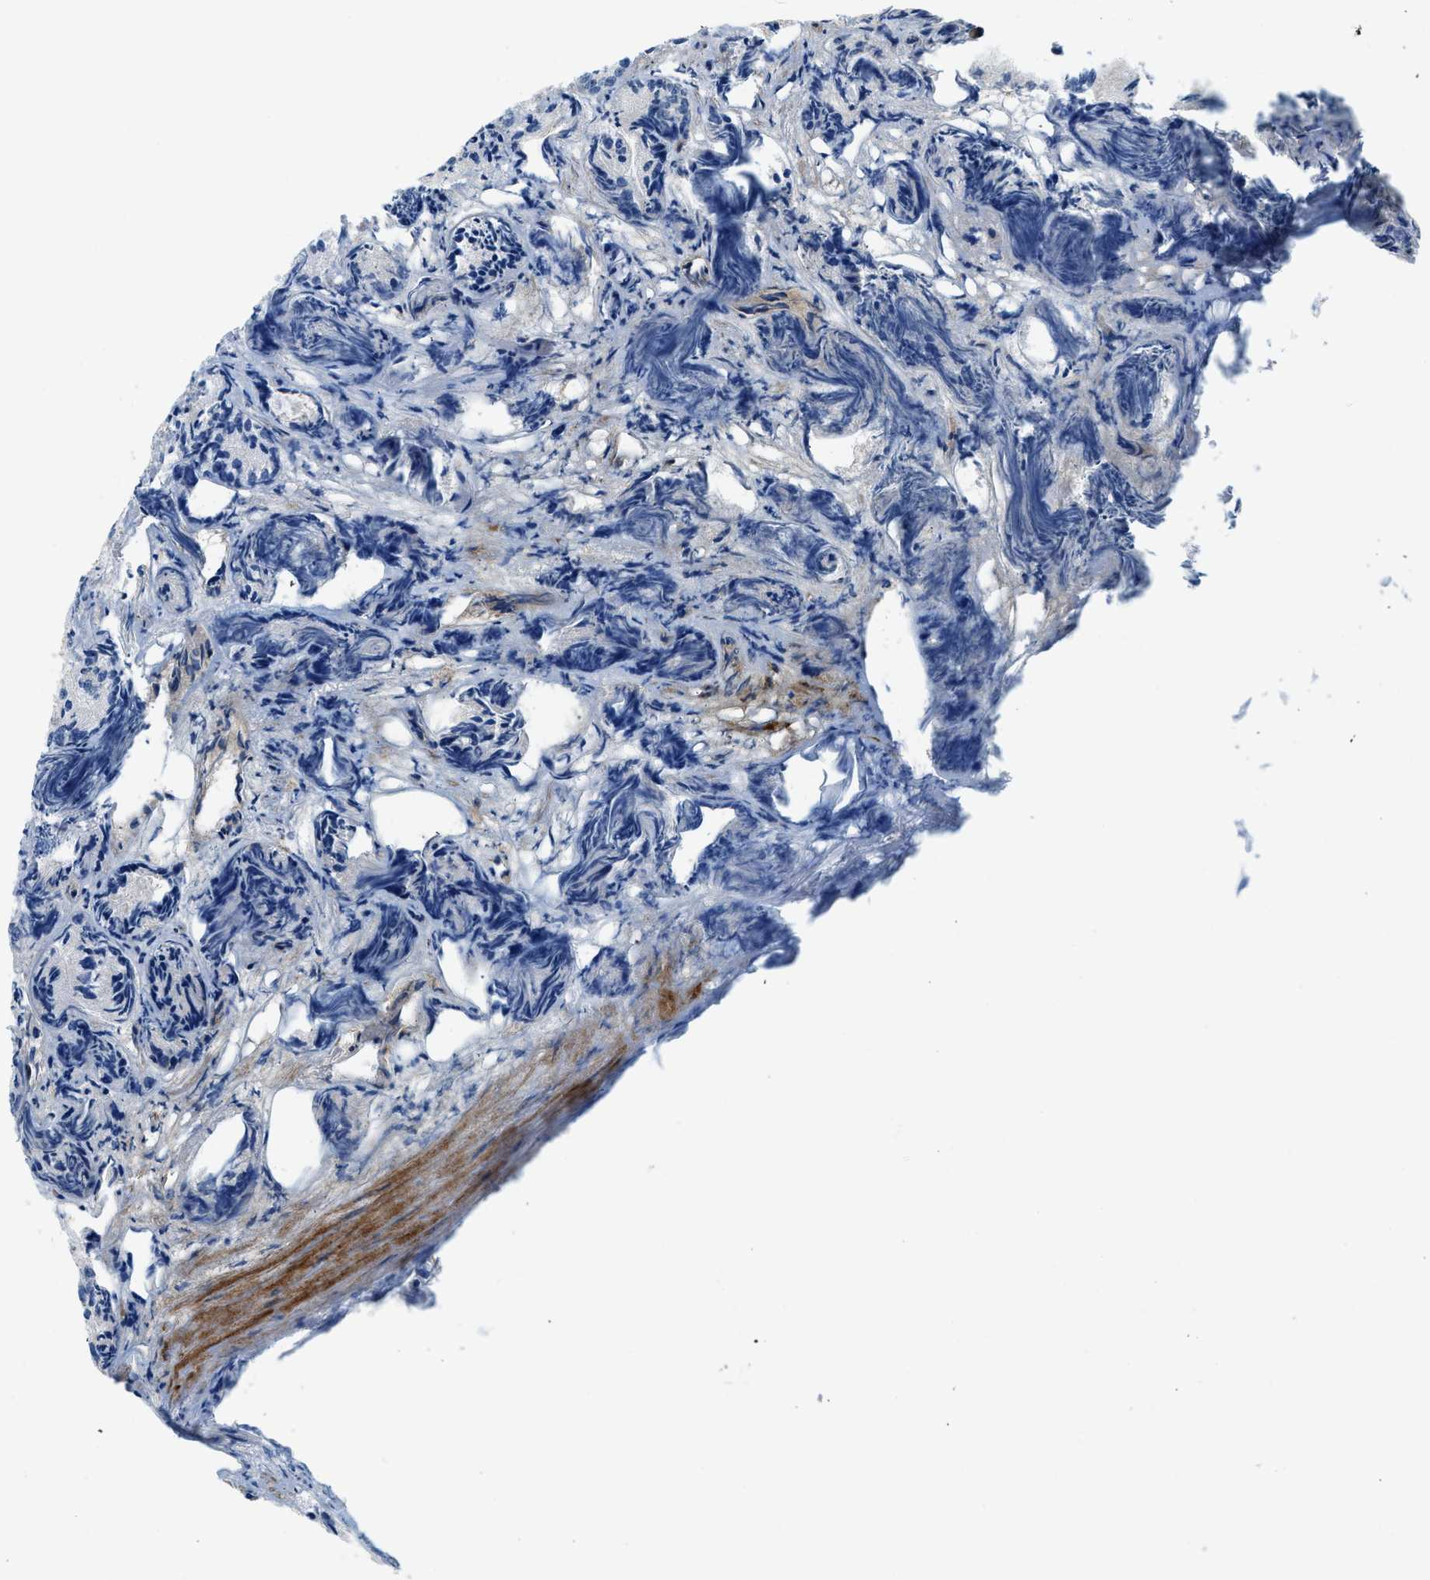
{"staining": {"intensity": "negative", "quantity": "none", "location": "none"}, "tissue": "prostate cancer", "cell_type": "Tumor cells", "image_type": "cancer", "snomed": [{"axis": "morphology", "description": "Adenocarcinoma, Low grade"}, {"axis": "topography", "description": "Prostate"}], "caption": "Immunohistochemistry histopathology image of human prostate adenocarcinoma (low-grade) stained for a protein (brown), which reveals no positivity in tumor cells.", "gene": "HIP1", "patient": {"sex": "male", "age": 89}}